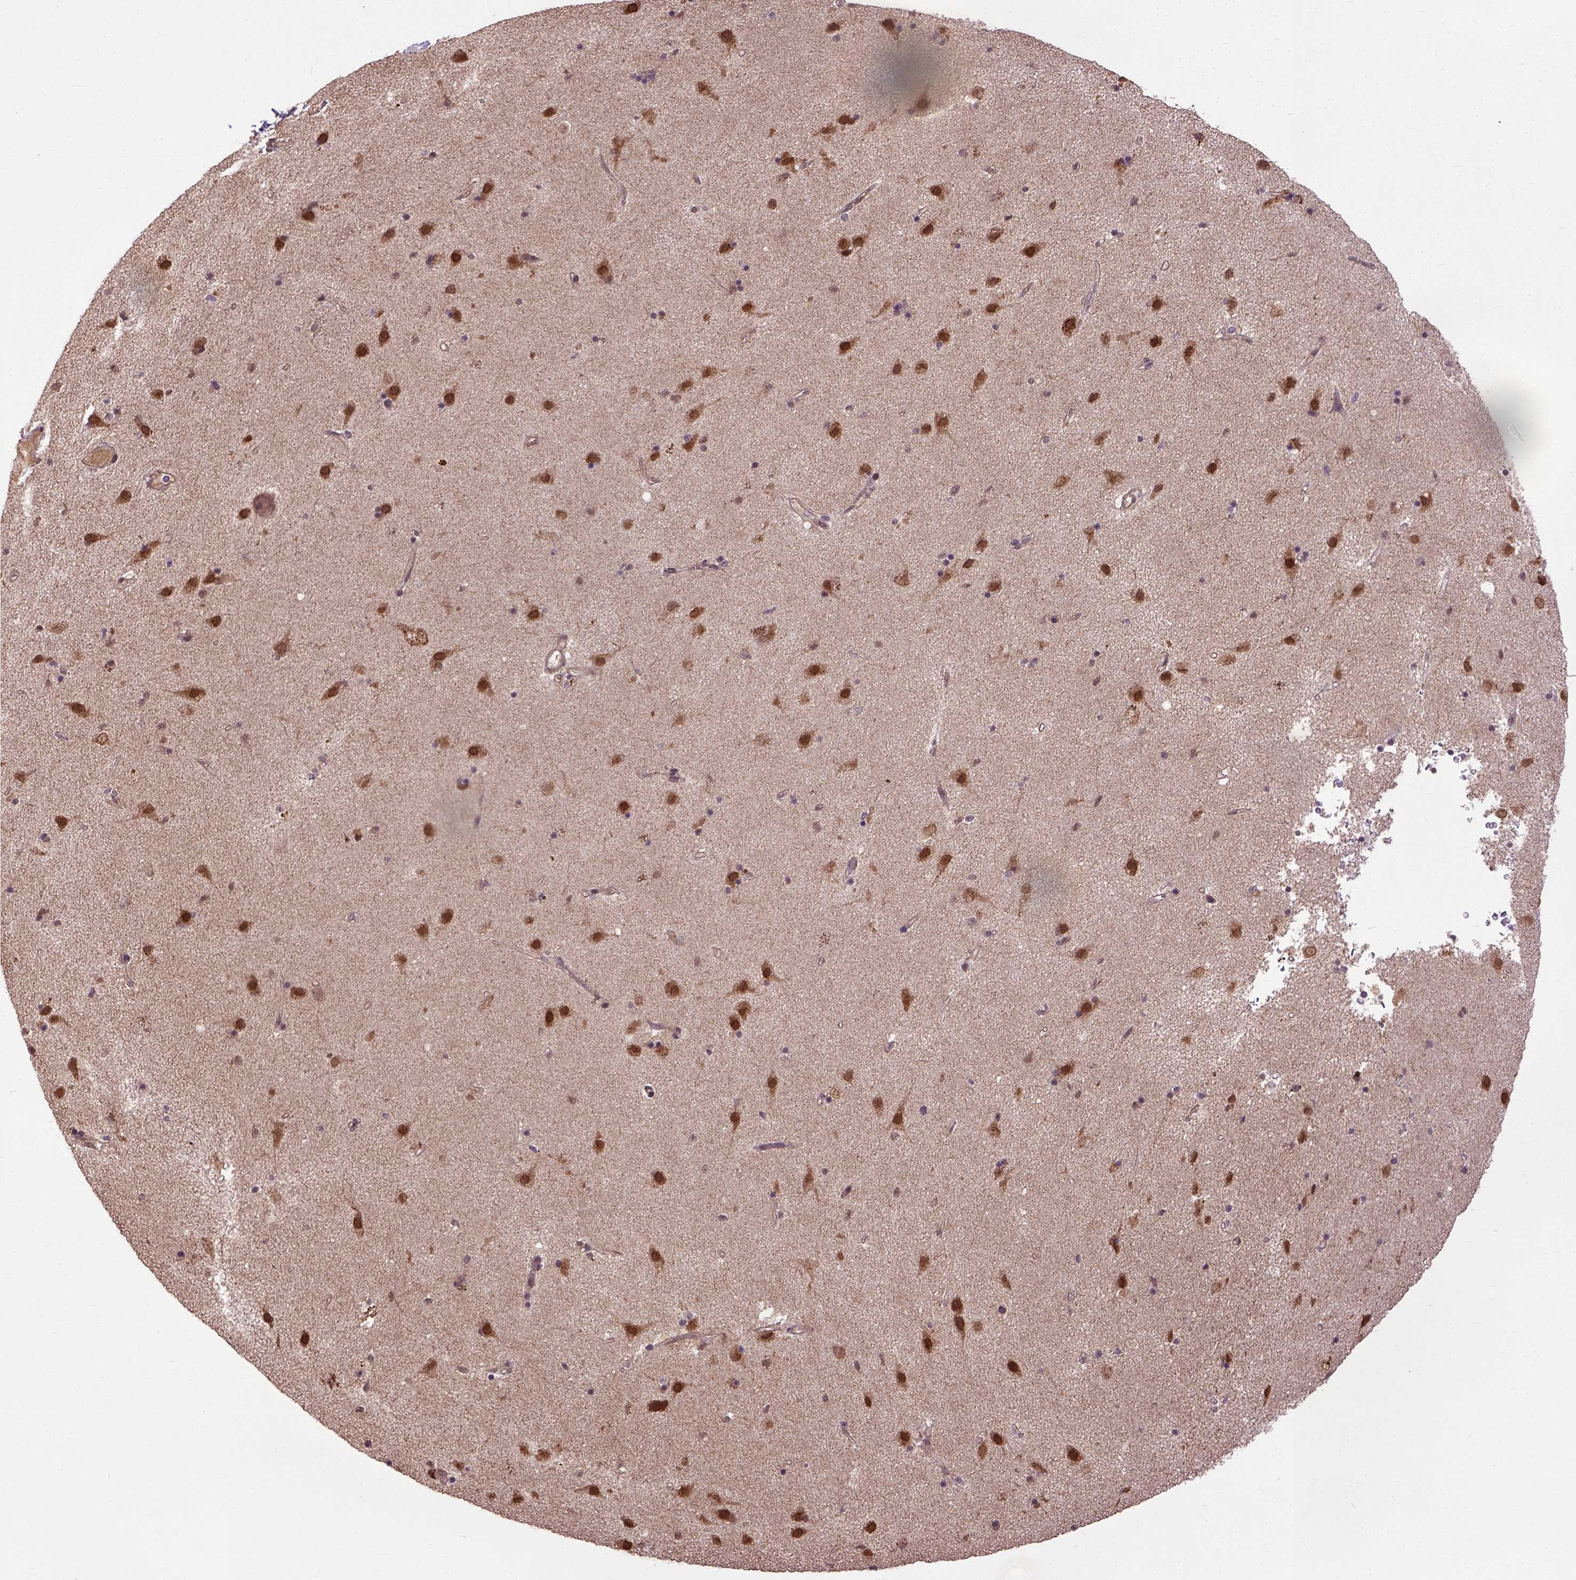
{"staining": {"intensity": "moderate", "quantity": "25%-75%", "location": "cytoplasmic/membranous"}, "tissue": "caudate", "cell_type": "Glial cells", "image_type": "normal", "snomed": [{"axis": "morphology", "description": "Normal tissue, NOS"}, {"axis": "topography", "description": "Lateral ventricle wall"}], "caption": "IHC of benign caudate shows medium levels of moderate cytoplasmic/membranous expression in about 25%-75% of glial cells. IHC stains the protein of interest in brown and the nuclei are stained blue.", "gene": "UBA3", "patient": {"sex": "female", "age": 71}}